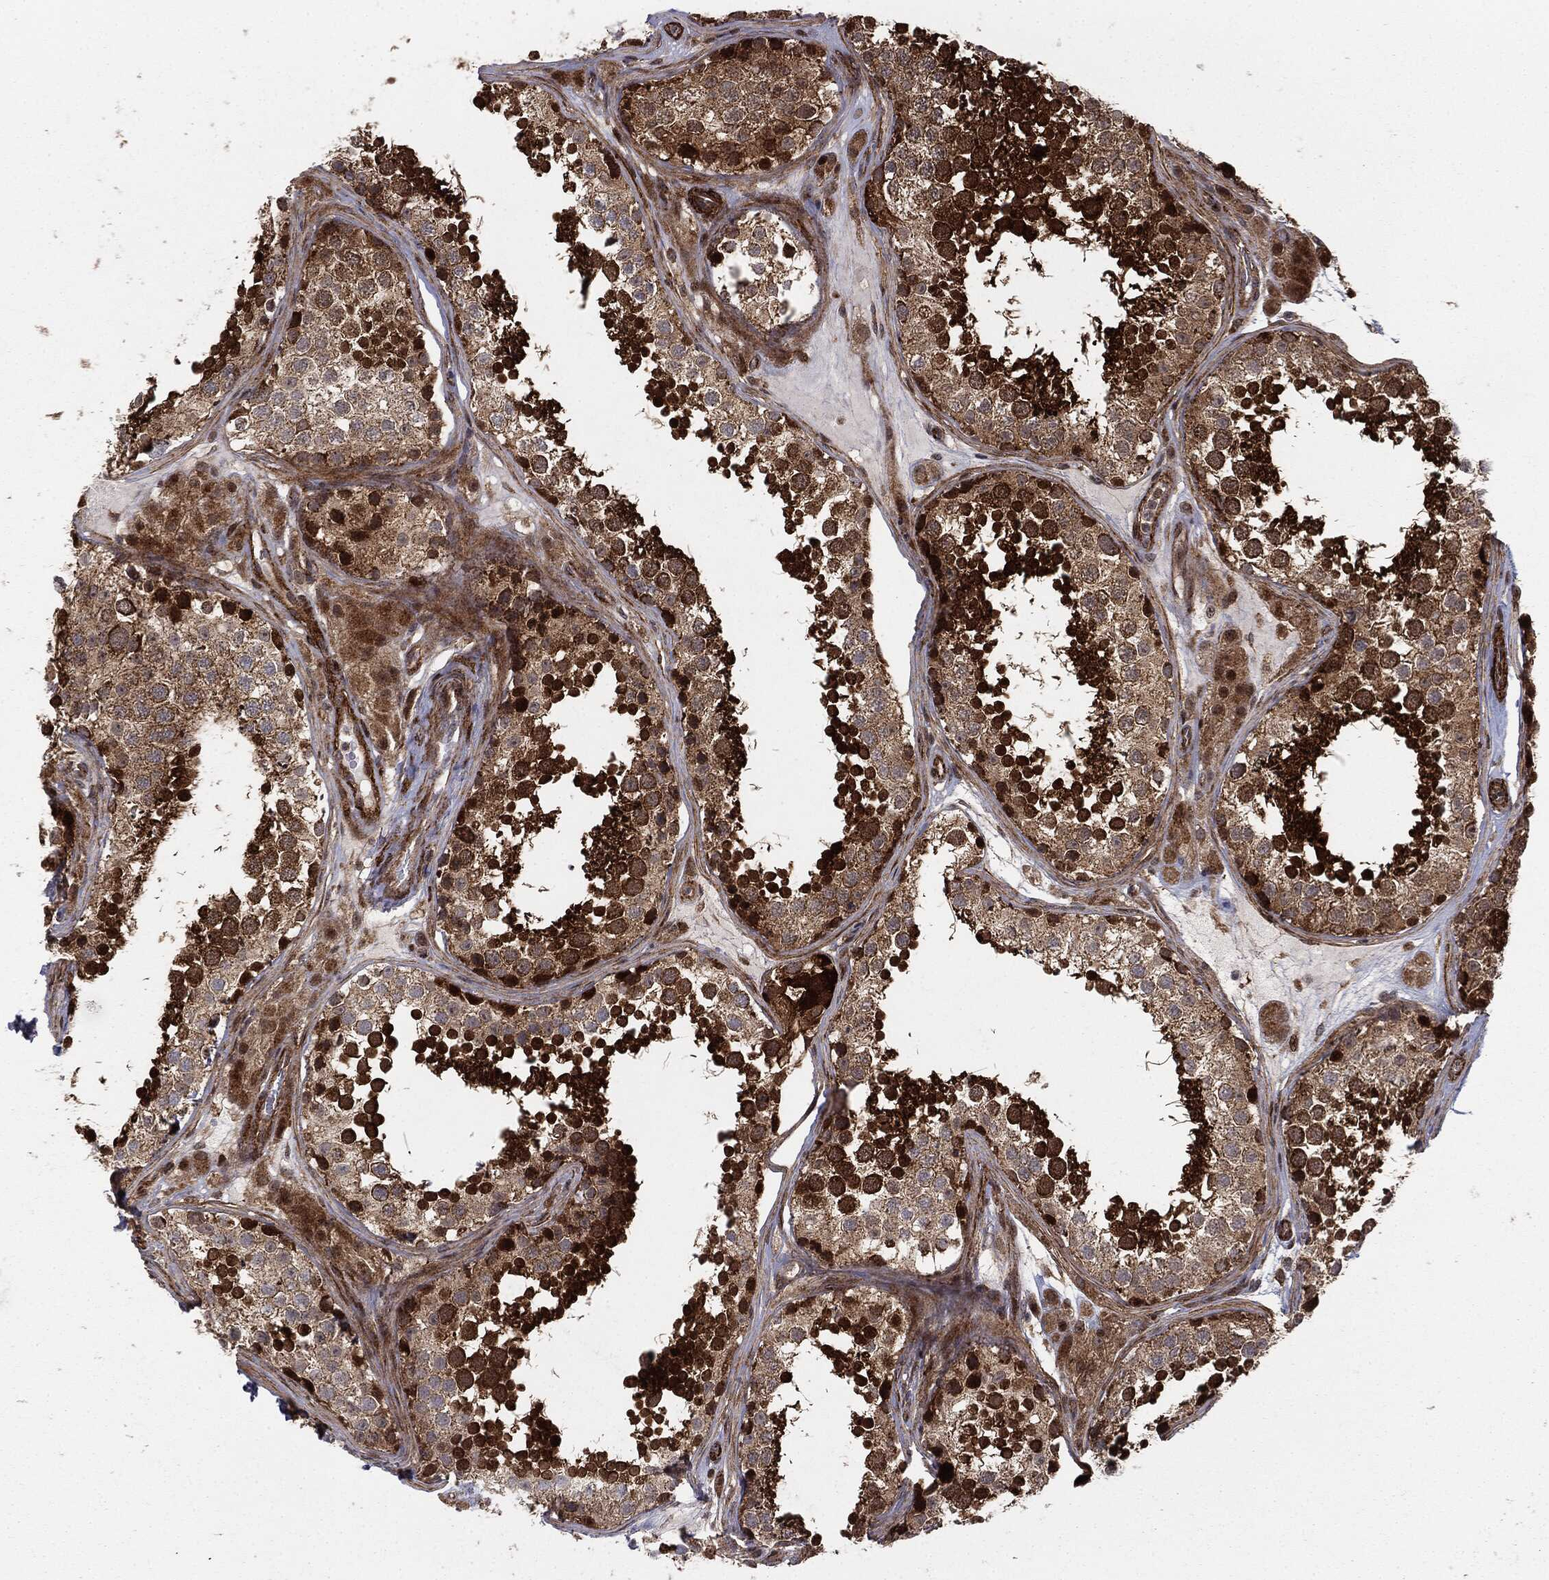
{"staining": {"intensity": "strong", "quantity": "25%-75%", "location": "cytoplasmic/membranous,nuclear"}, "tissue": "testis", "cell_type": "Cells in seminiferous ducts", "image_type": "normal", "snomed": [{"axis": "morphology", "description": "Normal tissue, NOS"}, {"axis": "topography", "description": "Testis"}], "caption": "Protein staining displays strong cytoplasmic/membranous,nuclear positivity in approximately 25%-75% of cells in seminiferous ducts in benign testis.", "gene": "PTEN", "patient": {"sex": "male", "age": 41}}